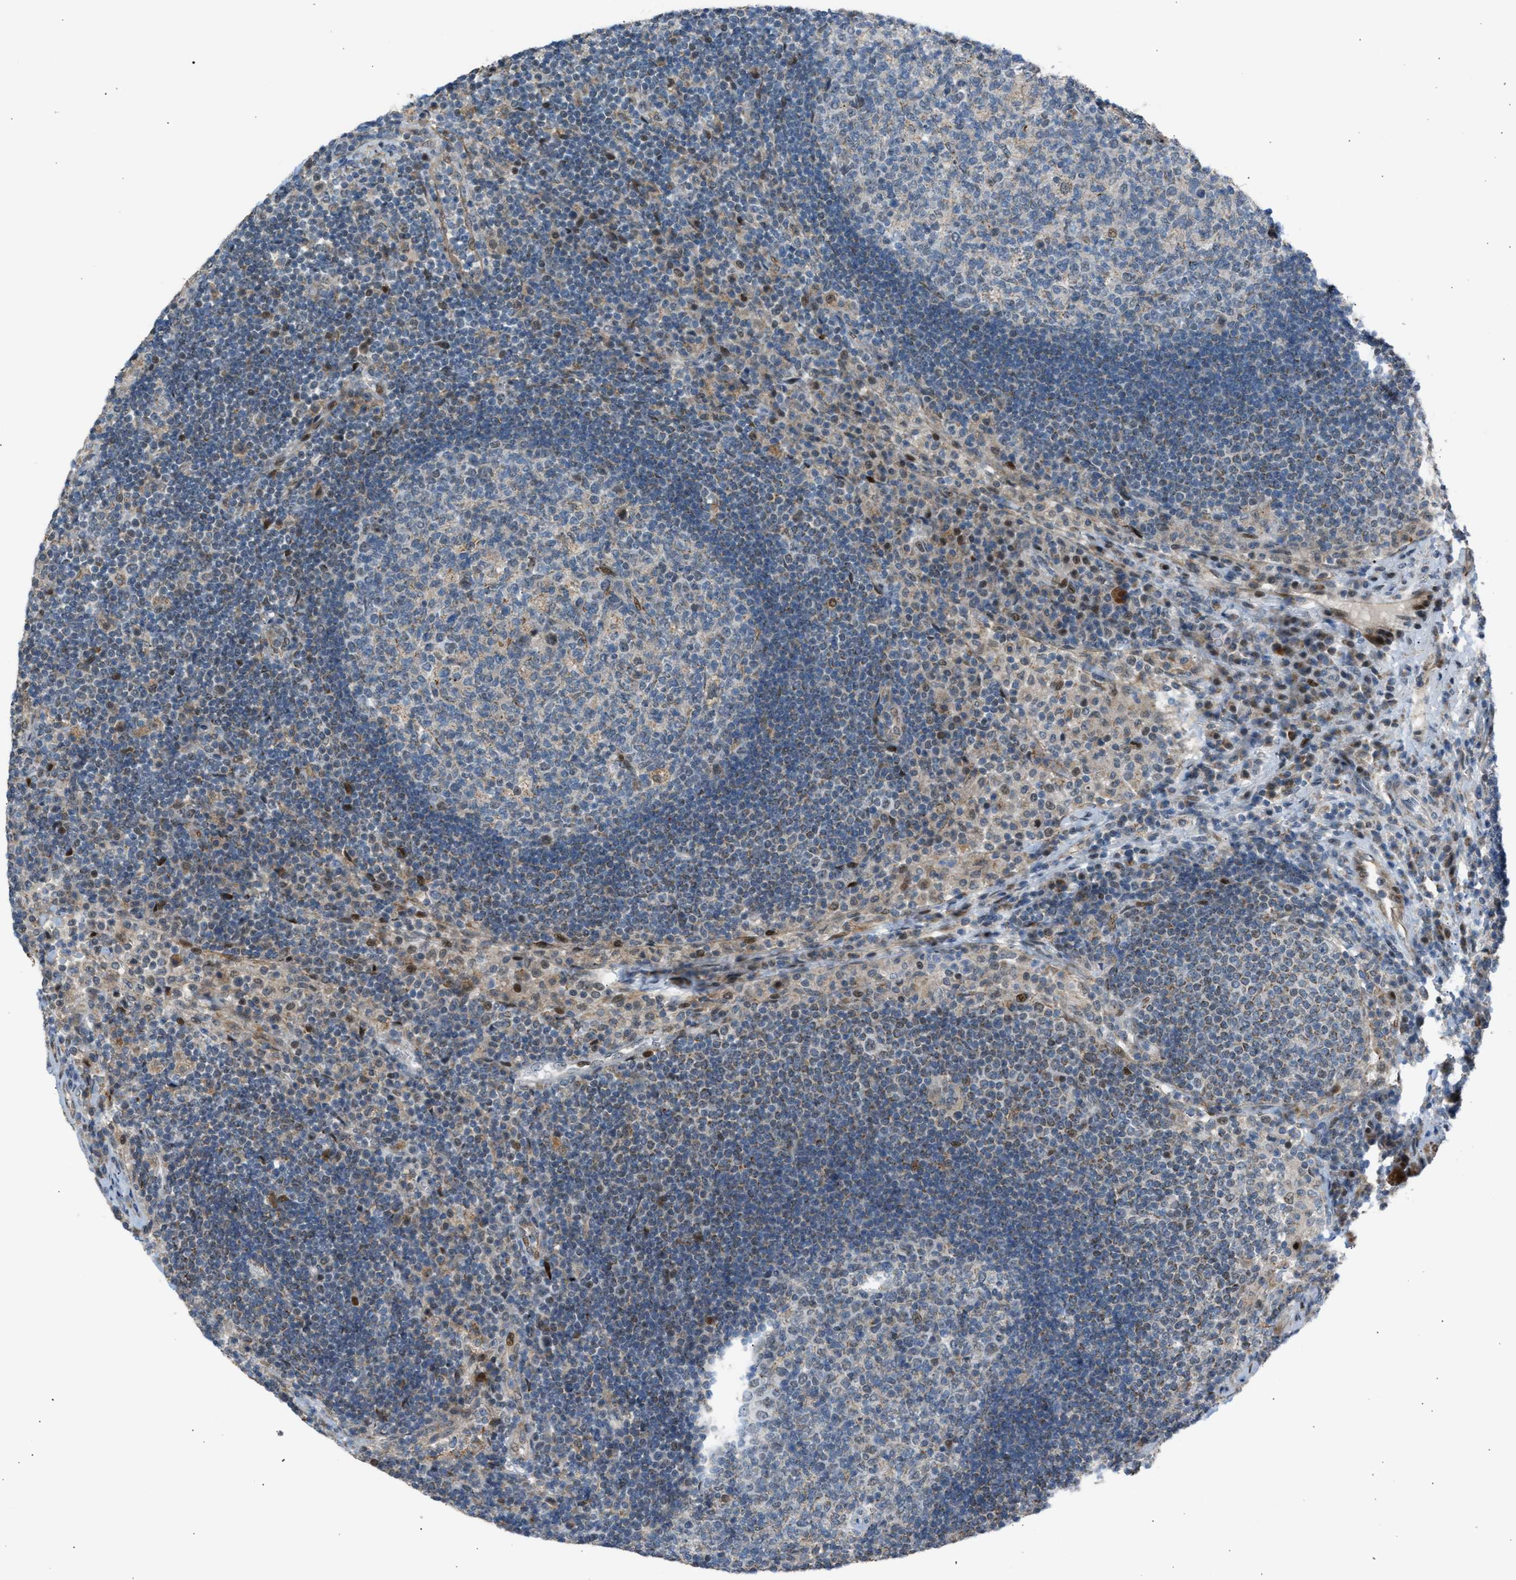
{"staining": {"intensity": "weak", "quantity": "<25%", "location": "cytoplasmic/membranous,nuclear"}, "tissue": "lymph node", "cell_type": "Germinal center cells", "image_type": "normal", "snomed": [{"axis": "morphology", "description": "Normal tissue, NOS"}, {"axis": "topography", "description": "Lymph node"}], "caption": "Protein analysis of benign lymph node demonstrates no significant expression in germinal center cells.", "gene": "VPS41", "patient": {"sex": "female", "age": 53}}